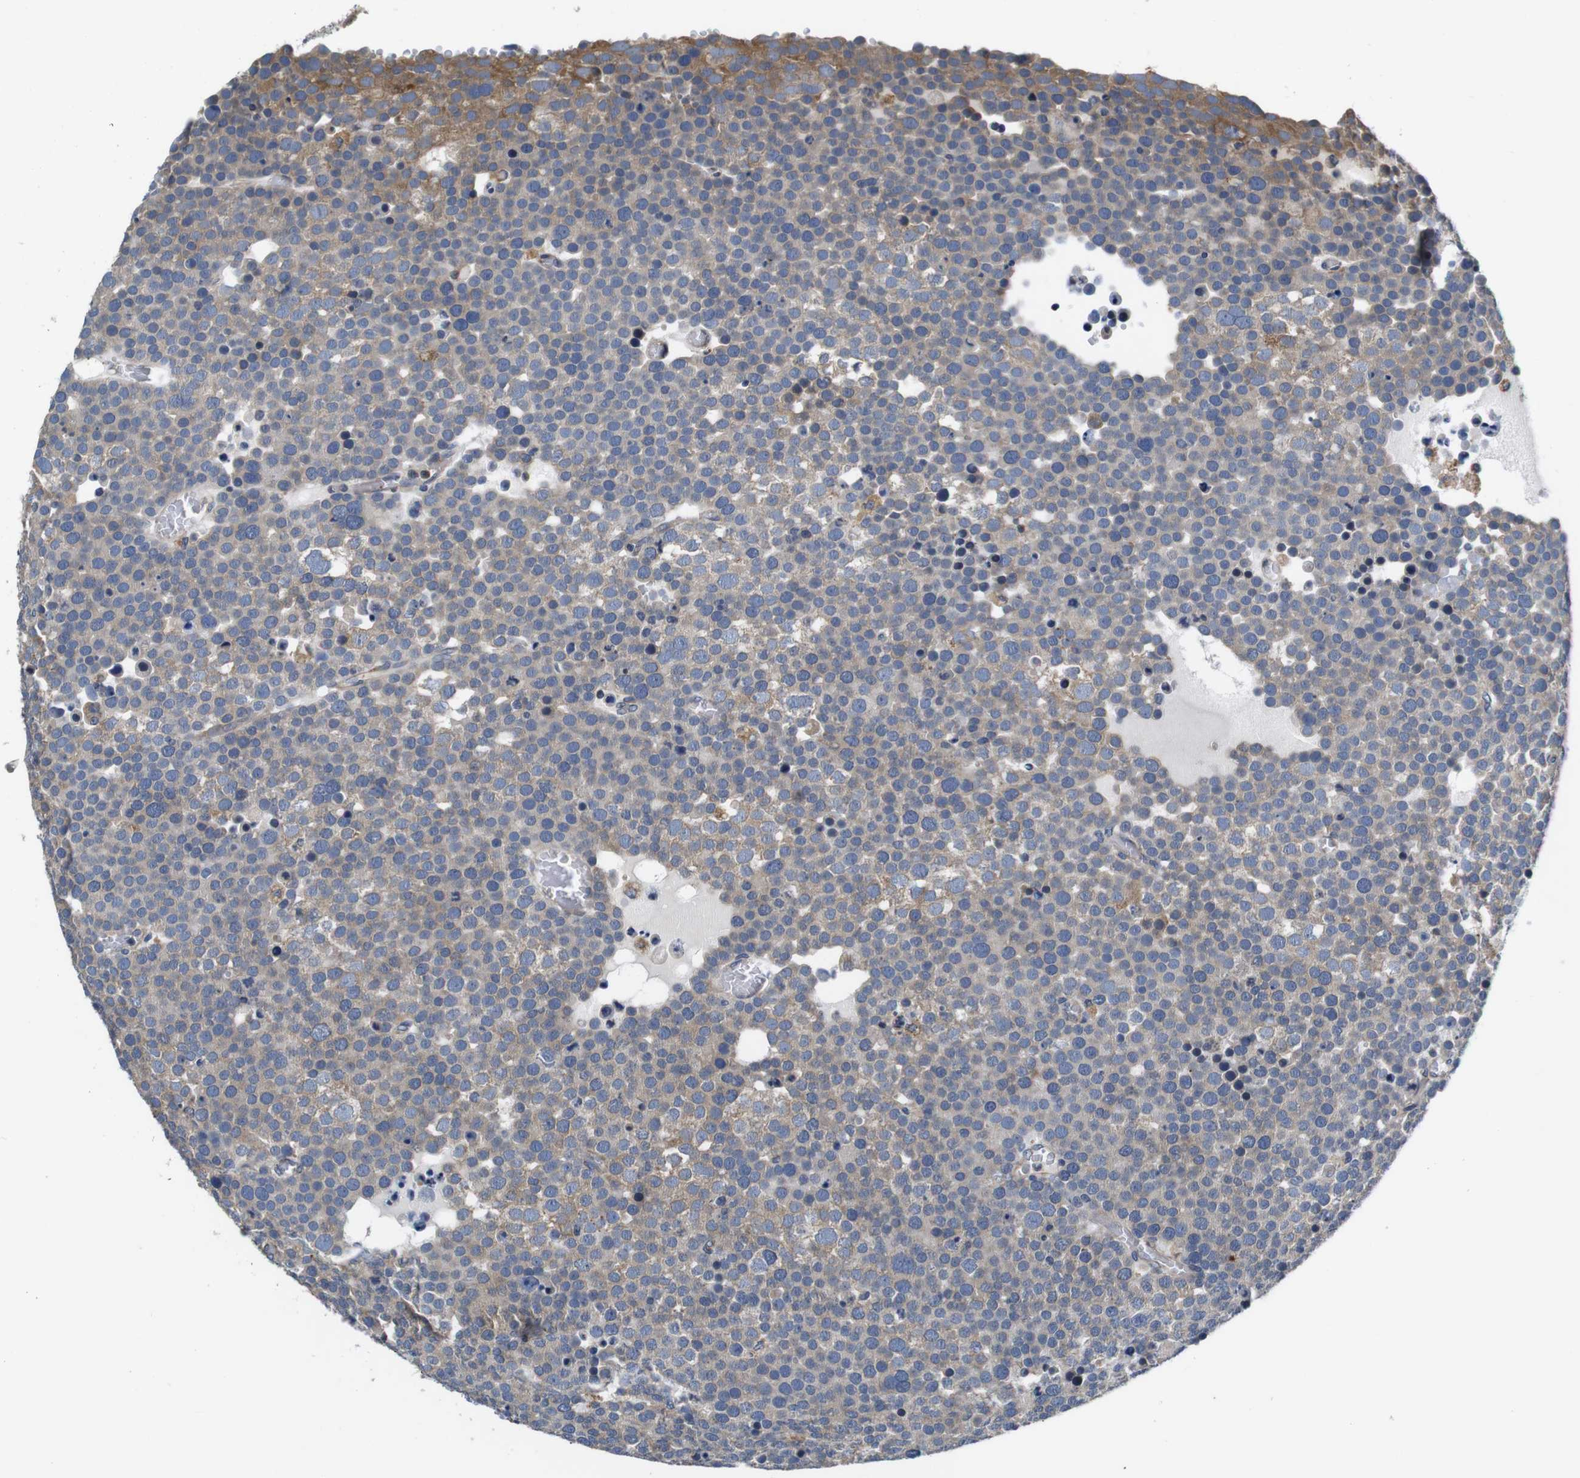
{"staining": {"intensity": "weak", "quantity": "25%-75%", "location": "cytoplasmic/membranous"}, "tissue": "testis cancer", "cell_type": "Tumor cells", "image_type": "cancer", "snomed": [{"axis": "morphology", "description": "Seminoma, NOS"}, {"axis": "topography", "description": "Testis"}], "caption": "This photomicrograph reveals immunohistochemistry staining of testis seminoma, with low weak cytoplasmic/membranous expression in about 25%-75% of tumor cells.", "gene": "MARCHF7", "patient": {"sex": "male", "age": 71}}